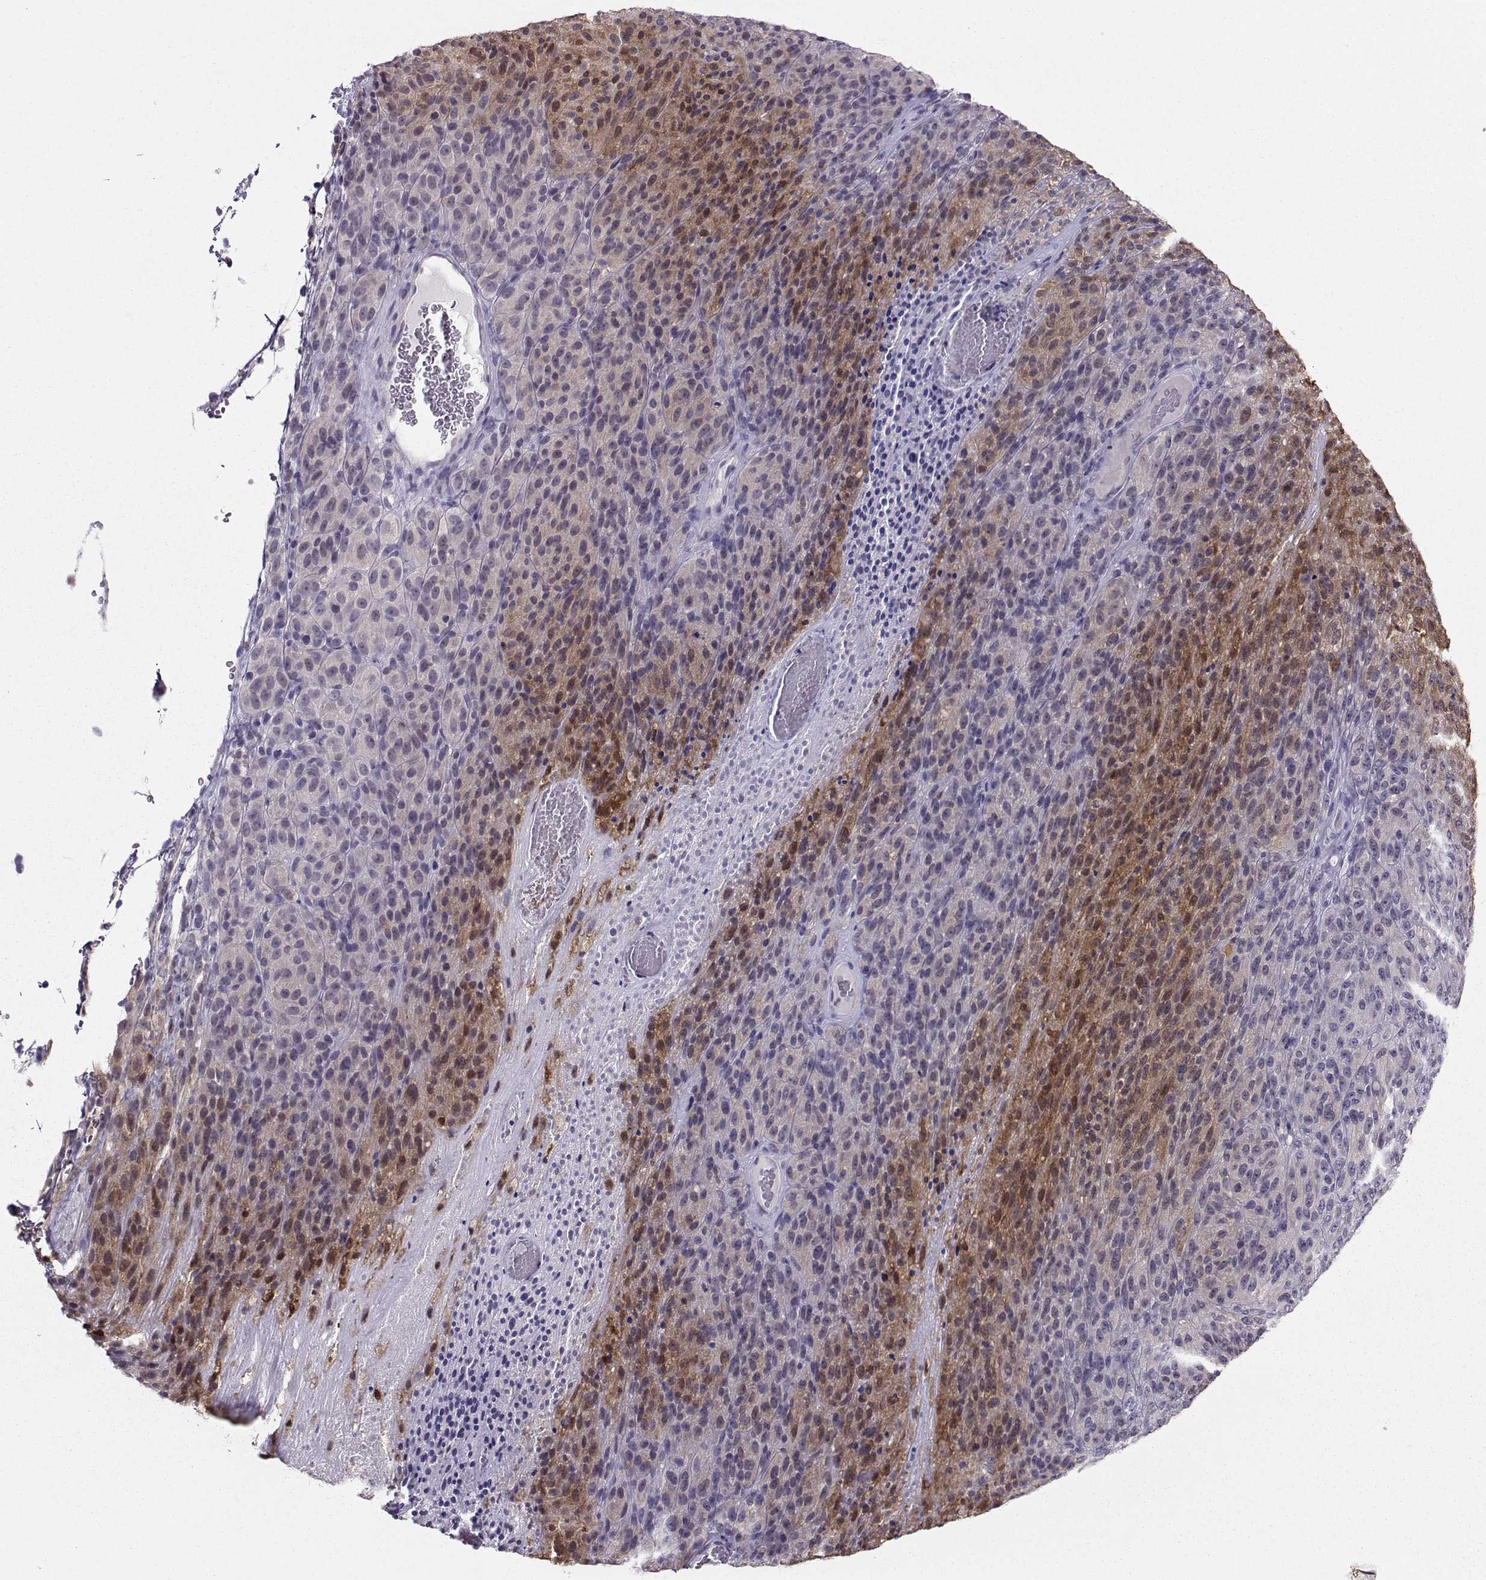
{"staining": {"intensity": "moderate", "quantity": "<25%", "location": "cytoplasmic/membranous"}, "tissue": "melanoma", "cell_type": "Tumor cells", "image_type": "cancer", "snomed": [{"axis": "morphology", "description": "Malignant melanoma, Metastatic site"}, {"axis": "topography", "description": "Brain"}], "caption": "The histopathology image shows a brown stain indicating the presence of a protein in the cytoplasmic/membranous of tumor cells in melanoma.", "gene": "PGK1", "patient": {"sex": "female", "age": 56}}